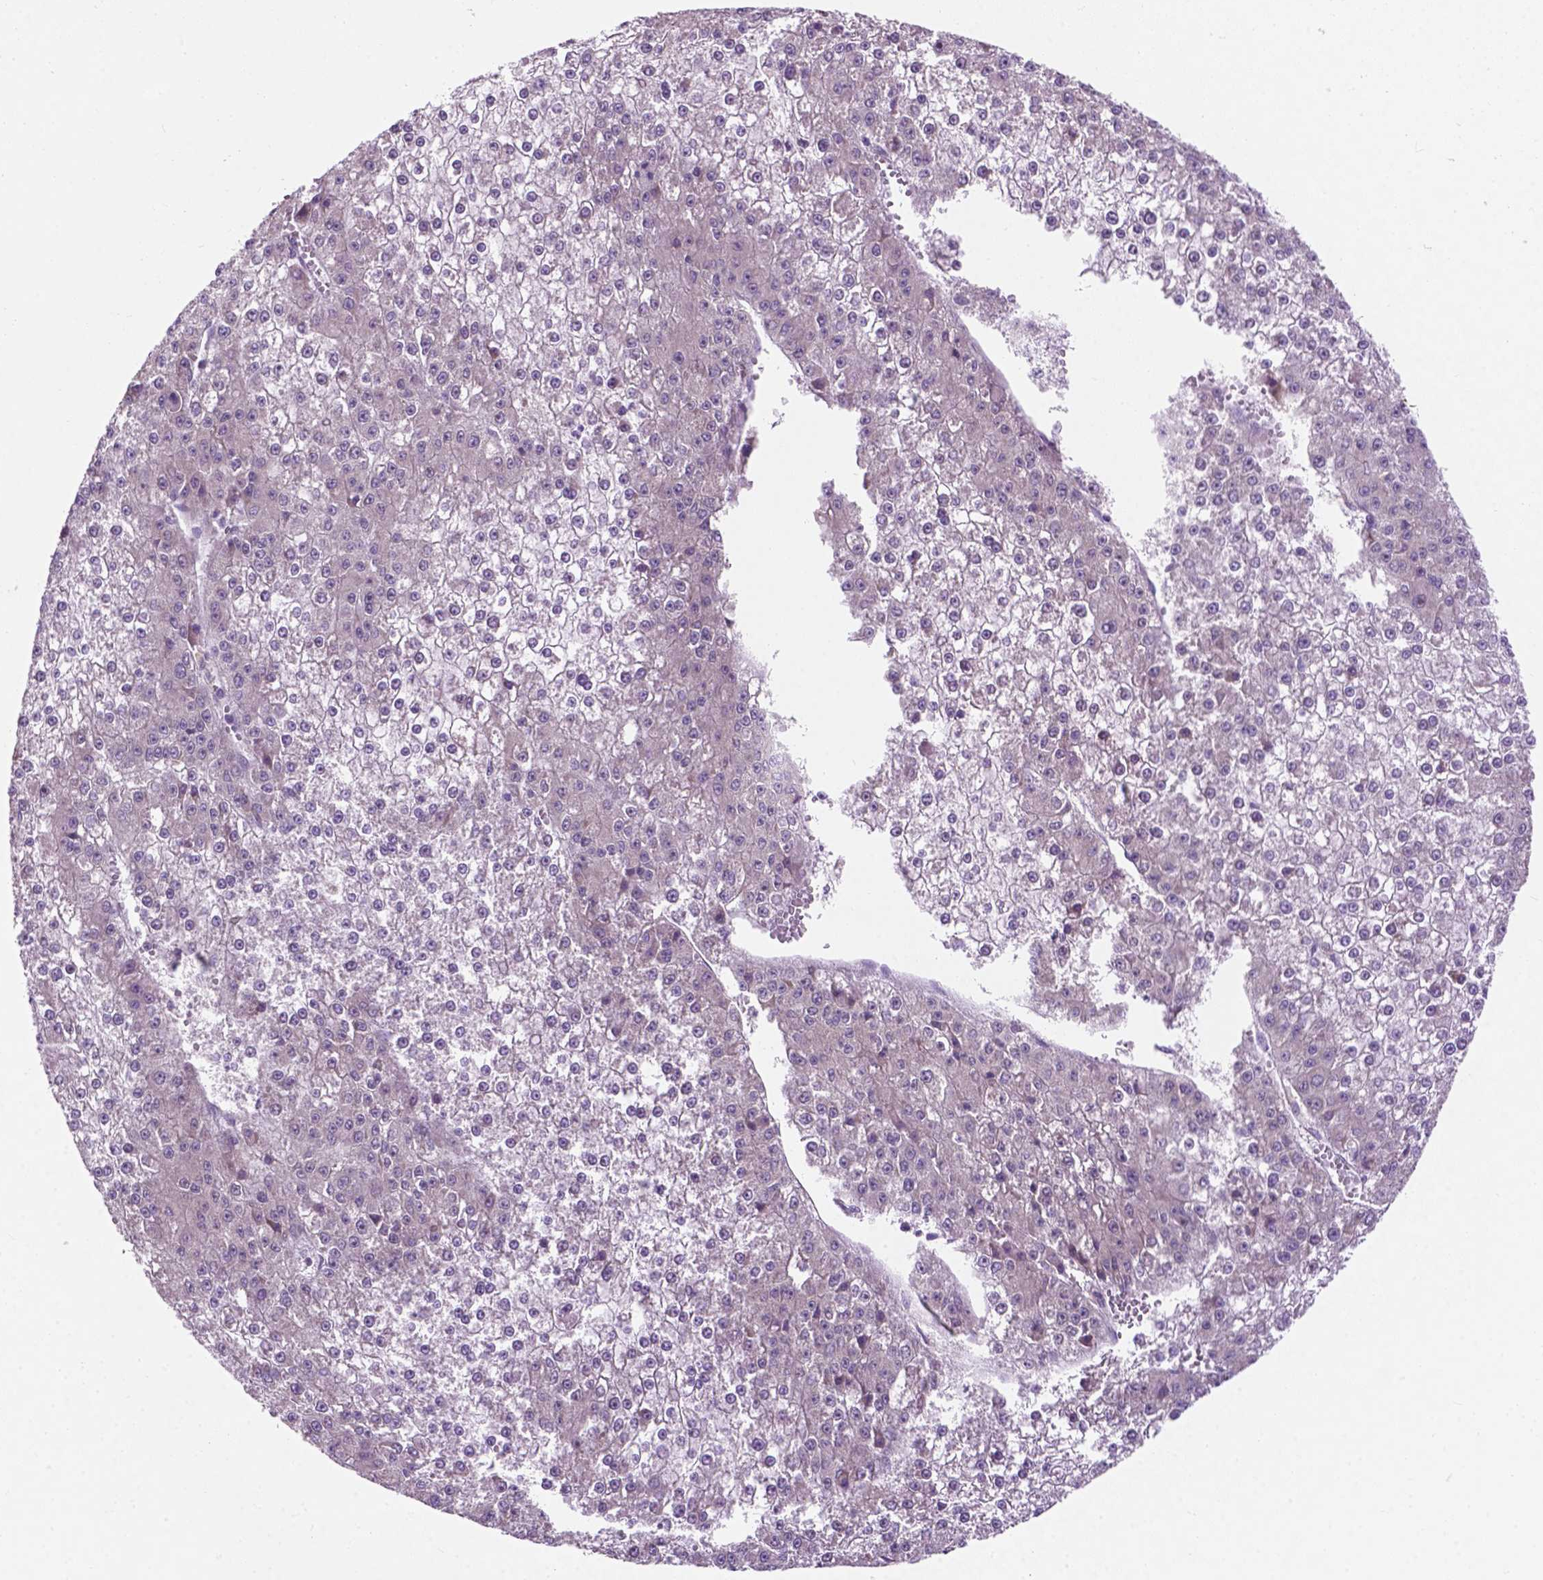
{"staining": {"intensity": "negative", "quantity": "none", "location": "none"}, "tissue": "liver cancer", "cell_type": "Tumor cells", "image_type": "cancer", "snomed": [{"axis": "morphology", "description": "Carcinoma, Hepatocellular, NOS"}, {"axis": "topography", "description": "Liver"}], "caption": "A high-resolution micrograph shows immunohistochemistry staining of liver cancer, which shows no significant staining in tumor cells.", "gene": "MZT1", "patient": {"sex": "female", "age": 73}}